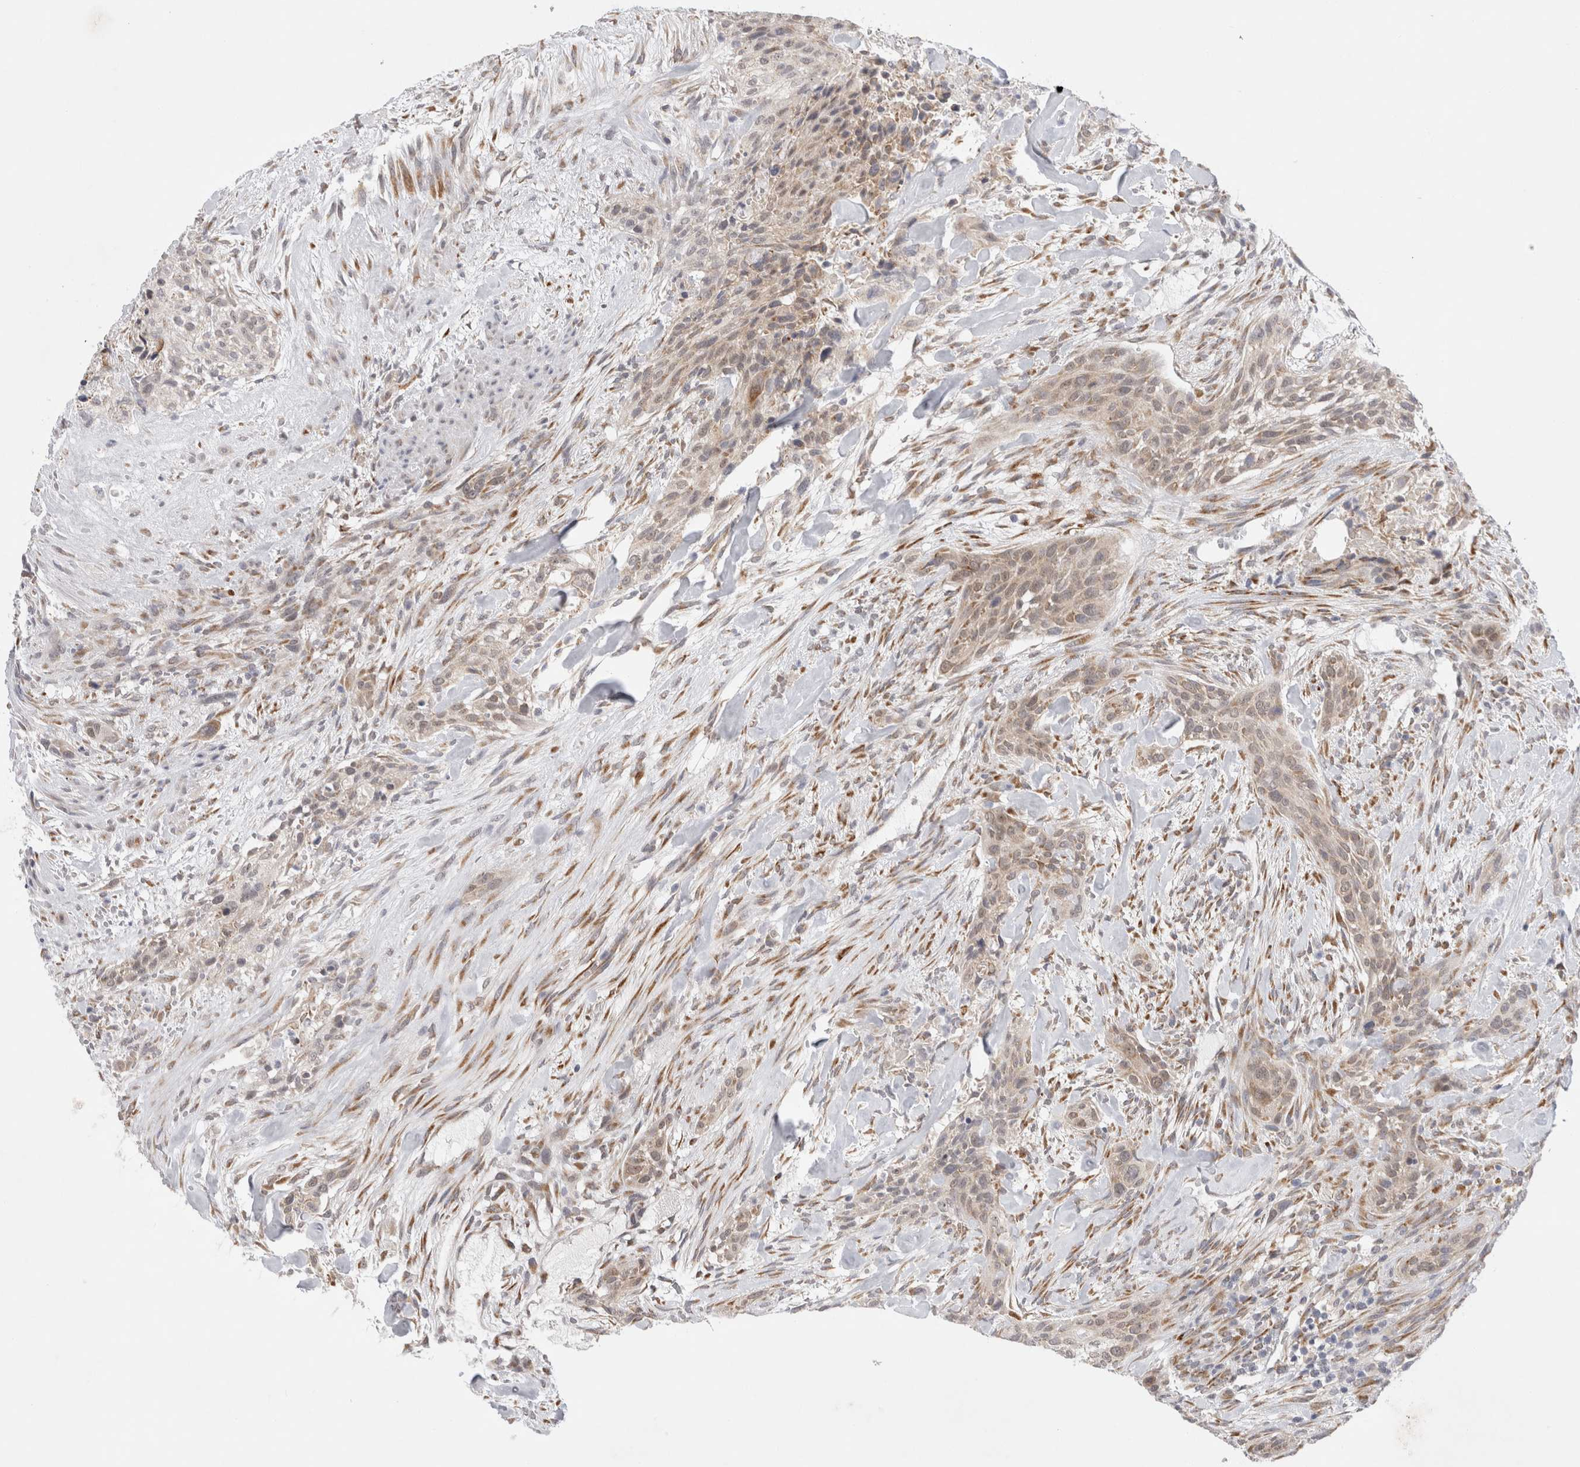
{"staining": {"intensity": "weak", "quantity": "25%-75%", "location": "cytoplasmic/membranous,nuclear"}, "tissue": "urothelial cancer", "cell_type": "Tumor cells", "image_type": "cancer", "snomed": [{"axis": "morphology", "description": "Urothelial carcinoma, High grade"}, {"axis": "topography", "description": "Urinary bladder"}], "caption": "Human urothelial cancer stained with a protein marker exhibits weak staining in tumor cells.", "gene": "TRMT1L", "patient": {"sex": "male", "age": 35}}